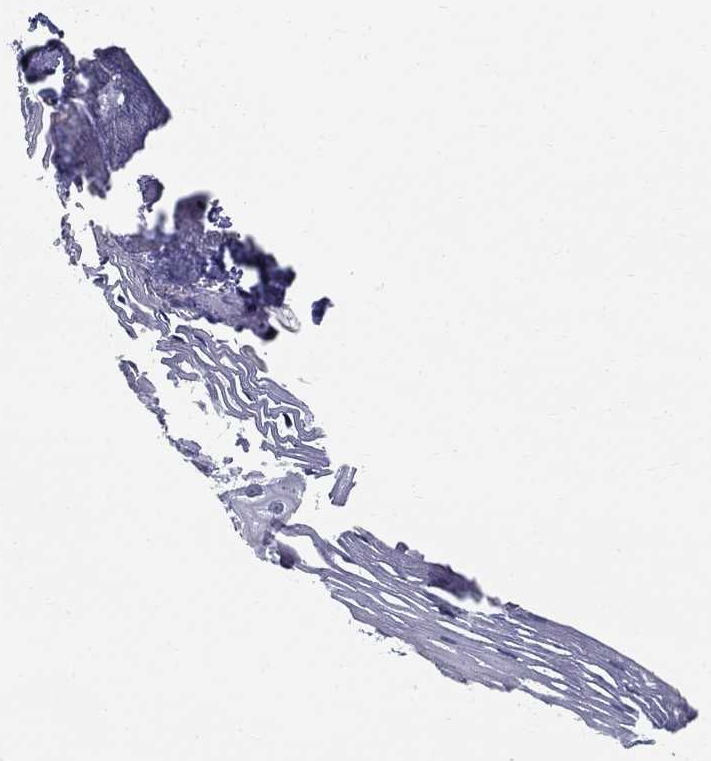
{"staining": {"intensity": "negative", "quantity": "none", "location": "none"}, "tissue": "esophagus", "cell_type": "Squamous epithelial cells", "image_type": "normal", "snomed": [{"axis": "morphology", "description": "Normal tissue, NOS"}, {"axis": "topography", "description": "Esophagus"}], "caption": "Immunohistochemical staining of benign human esophagus reveals no significant positivity in squamous epithelial cells.", "gene": "ENSG00000290147", "patient": {"sex": "male", "age": 76}}